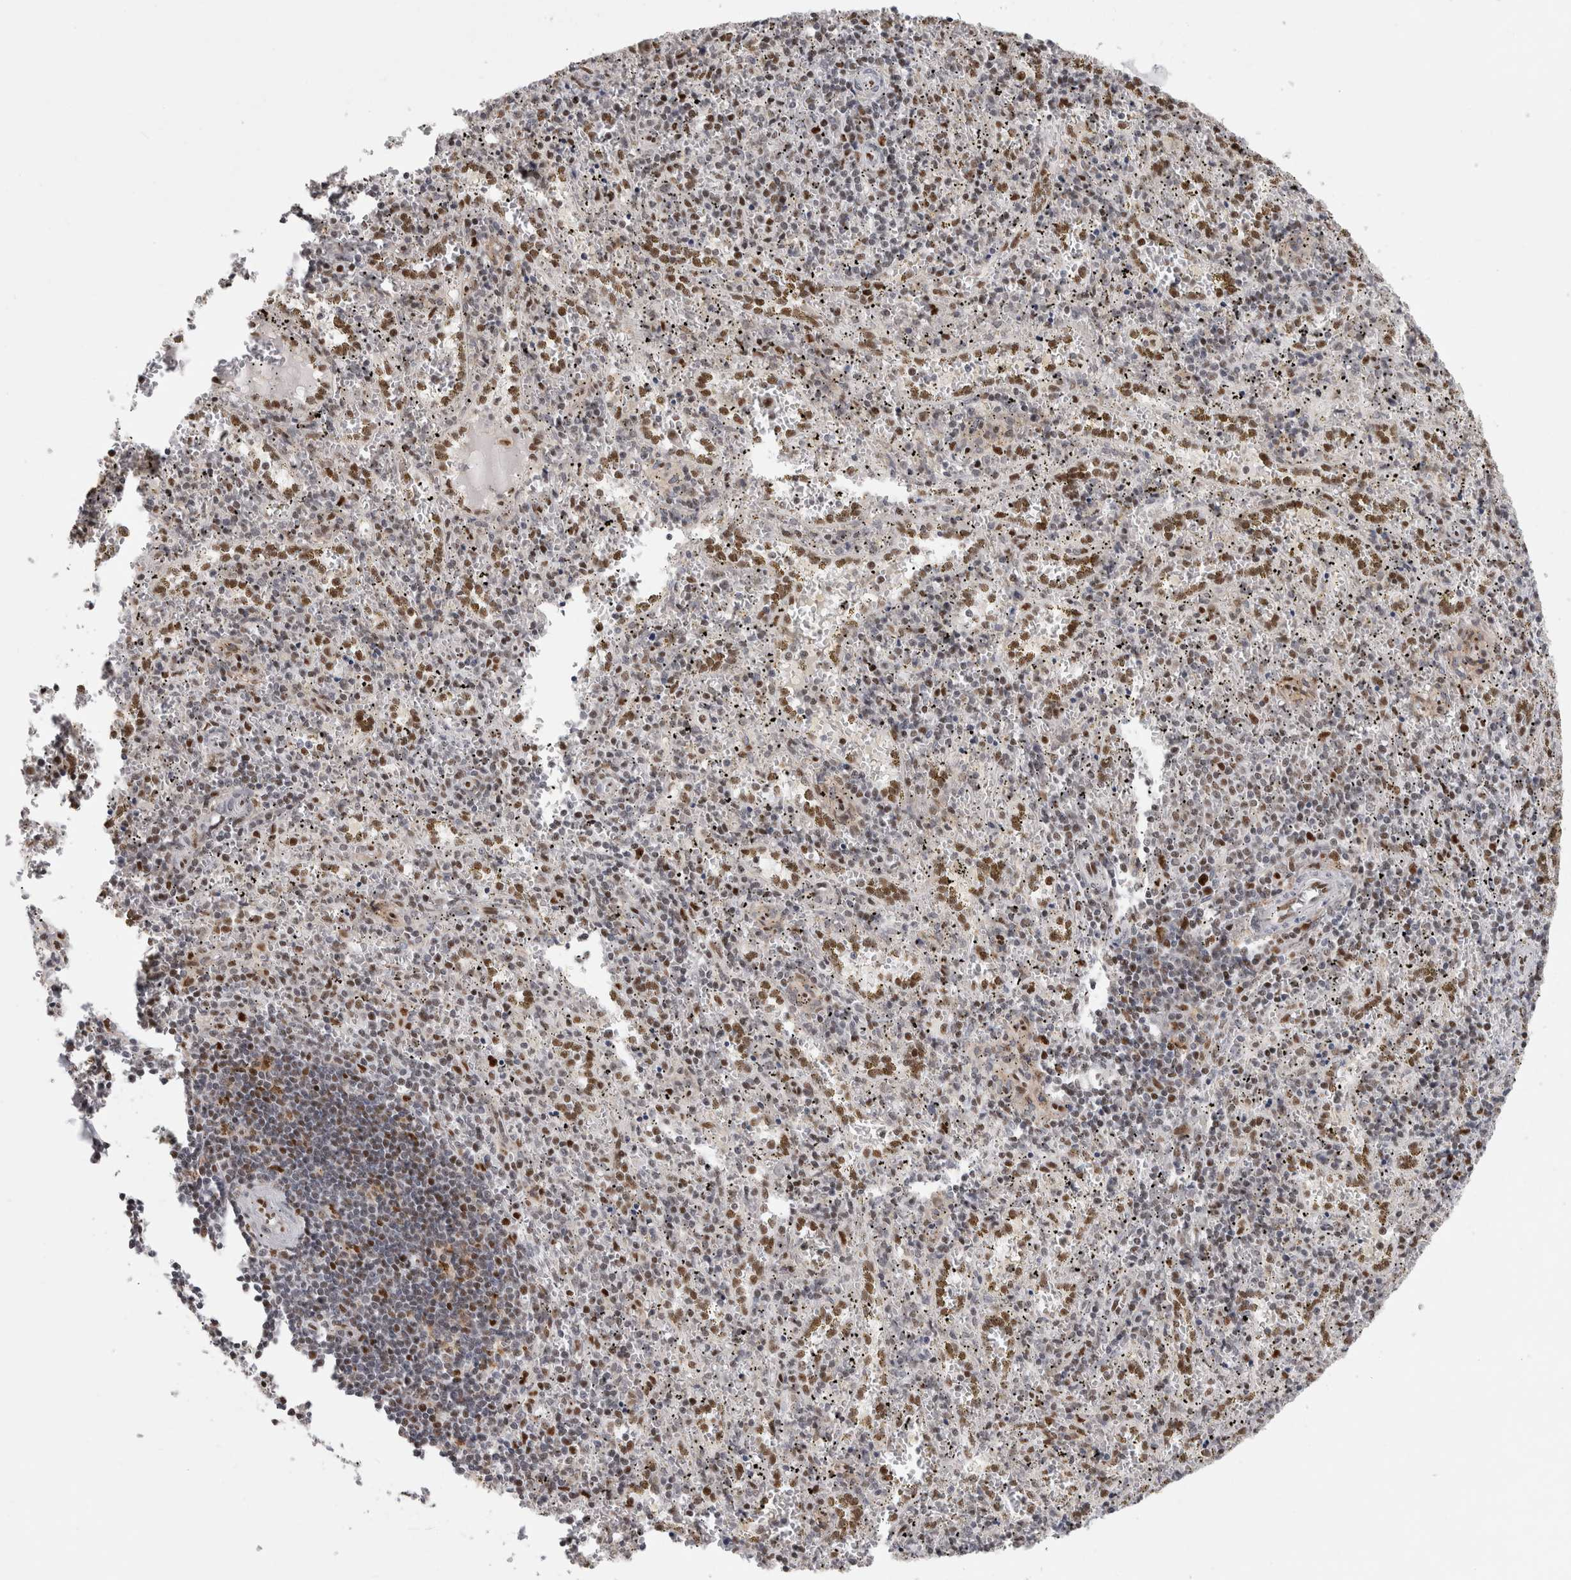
{"staining": {"intensity": "moderate", "quantity": "<25%", "location": "nuclear"}, "tissue": "spleen", "cell_type": "Cells in red pulp", "image_type": "normal", "snomed": [{"axis": "morphology", "description": "Normal tissue, NOS"}, {"axis": "topography", "description": "Spleen"}], "caption": "There is low levels of moderate nuclear positivity in cells in red pulp of benign spleen, as demonstrated by immunohistochemical staining (brown color).", "gene": "SRARP", "patient": {"sex": "male", "age": 11}}